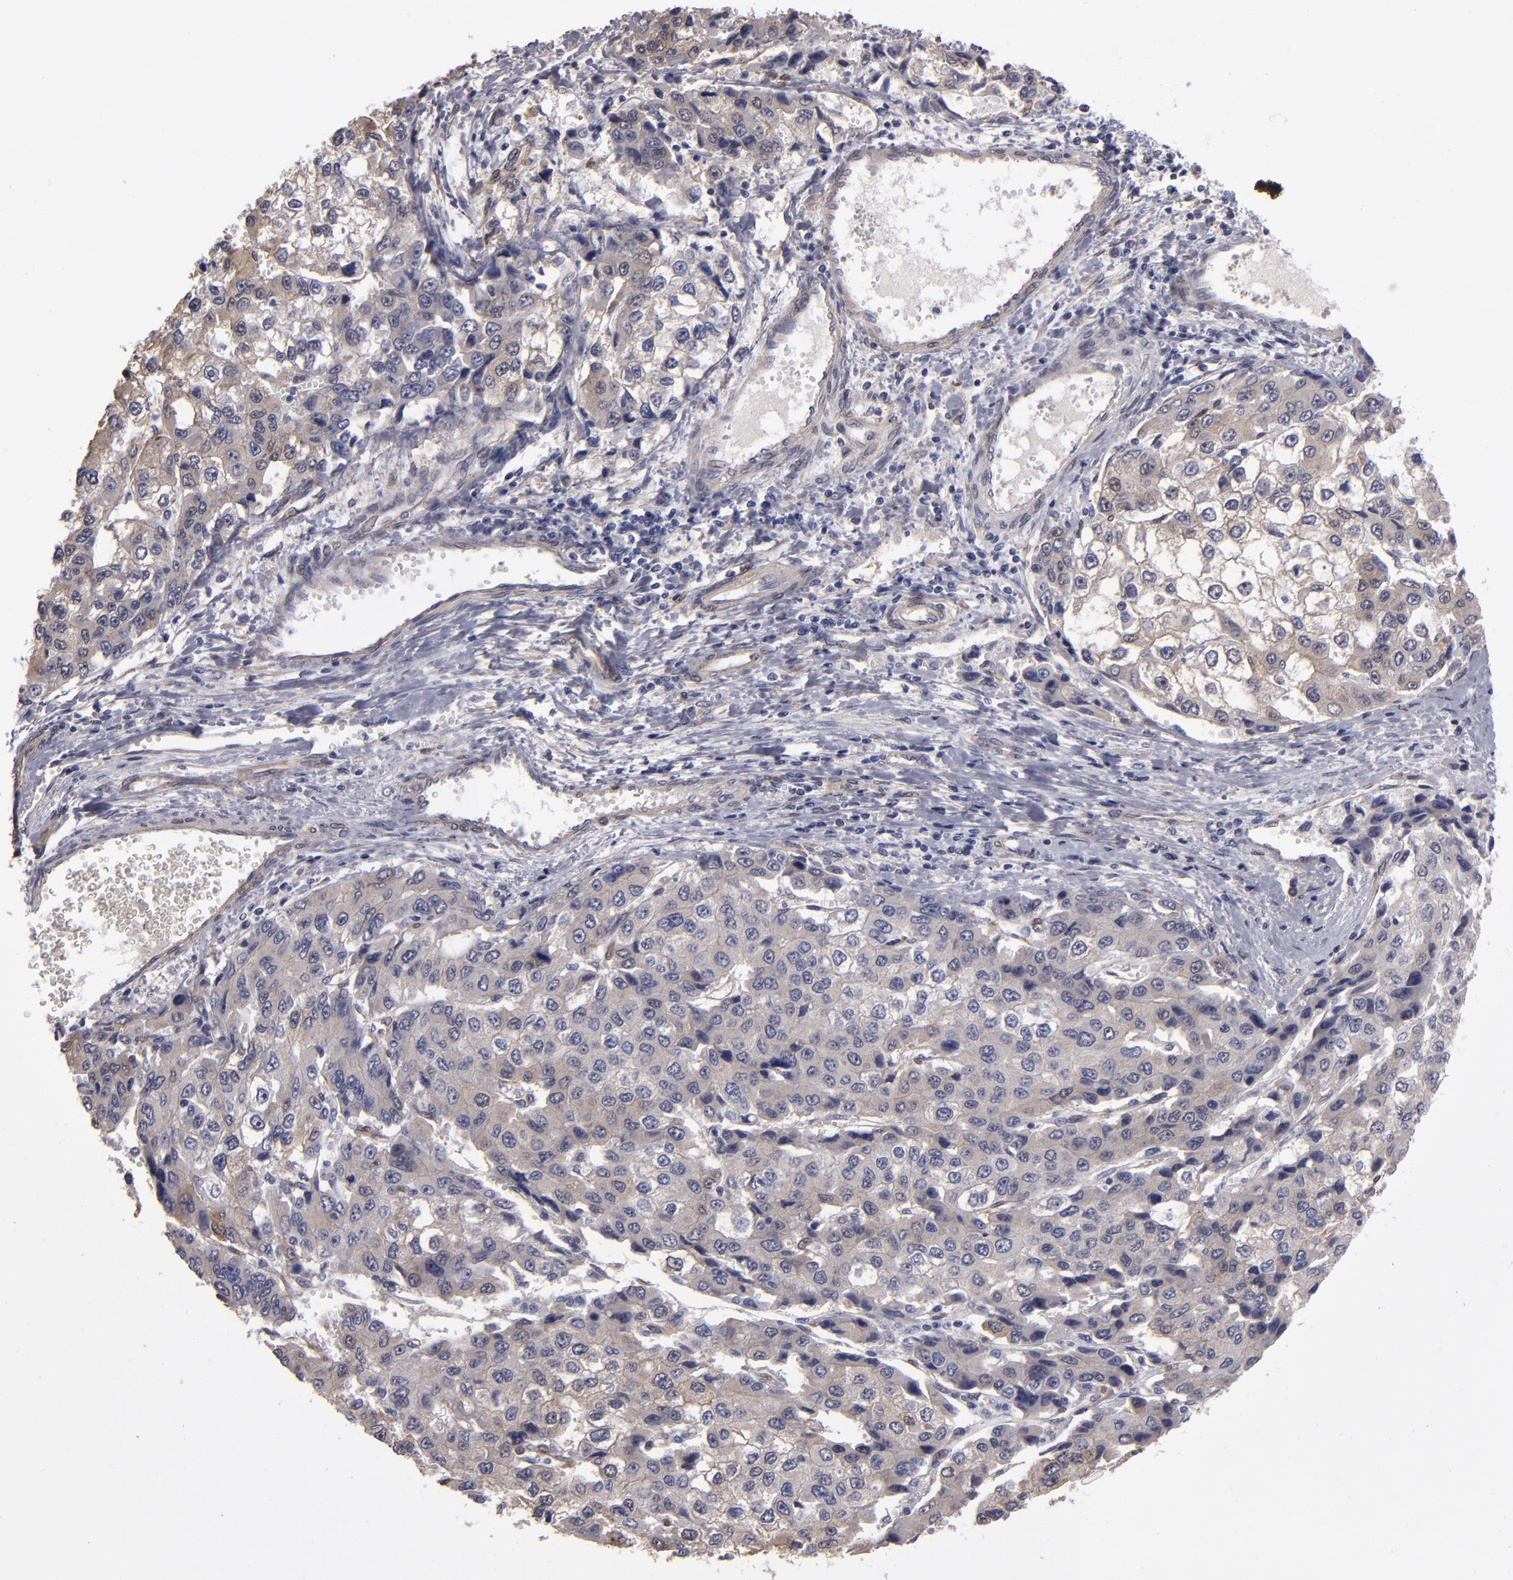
{"staining": {"intensity": "moderate", "quantity": ">75%", "location": "cytoplasmic/membranous"}, "tissue": "liver cancer", "cell_type": "Tumor cells", "image_type": "cancer", "snomed": [{"axis": "morphology", "description": "Carcinoma, Hepatocellular, NOS"}, {"axis": "topography", "description": "Liver"}], "caption": "Moderate cytoplasmic/membranous positivity for a protein is present in about >75% of tumor cells of liver cancer using immunohistochemistry.", "gene": "NDRG2", "patient": {"sex": "female", "age": 66}}